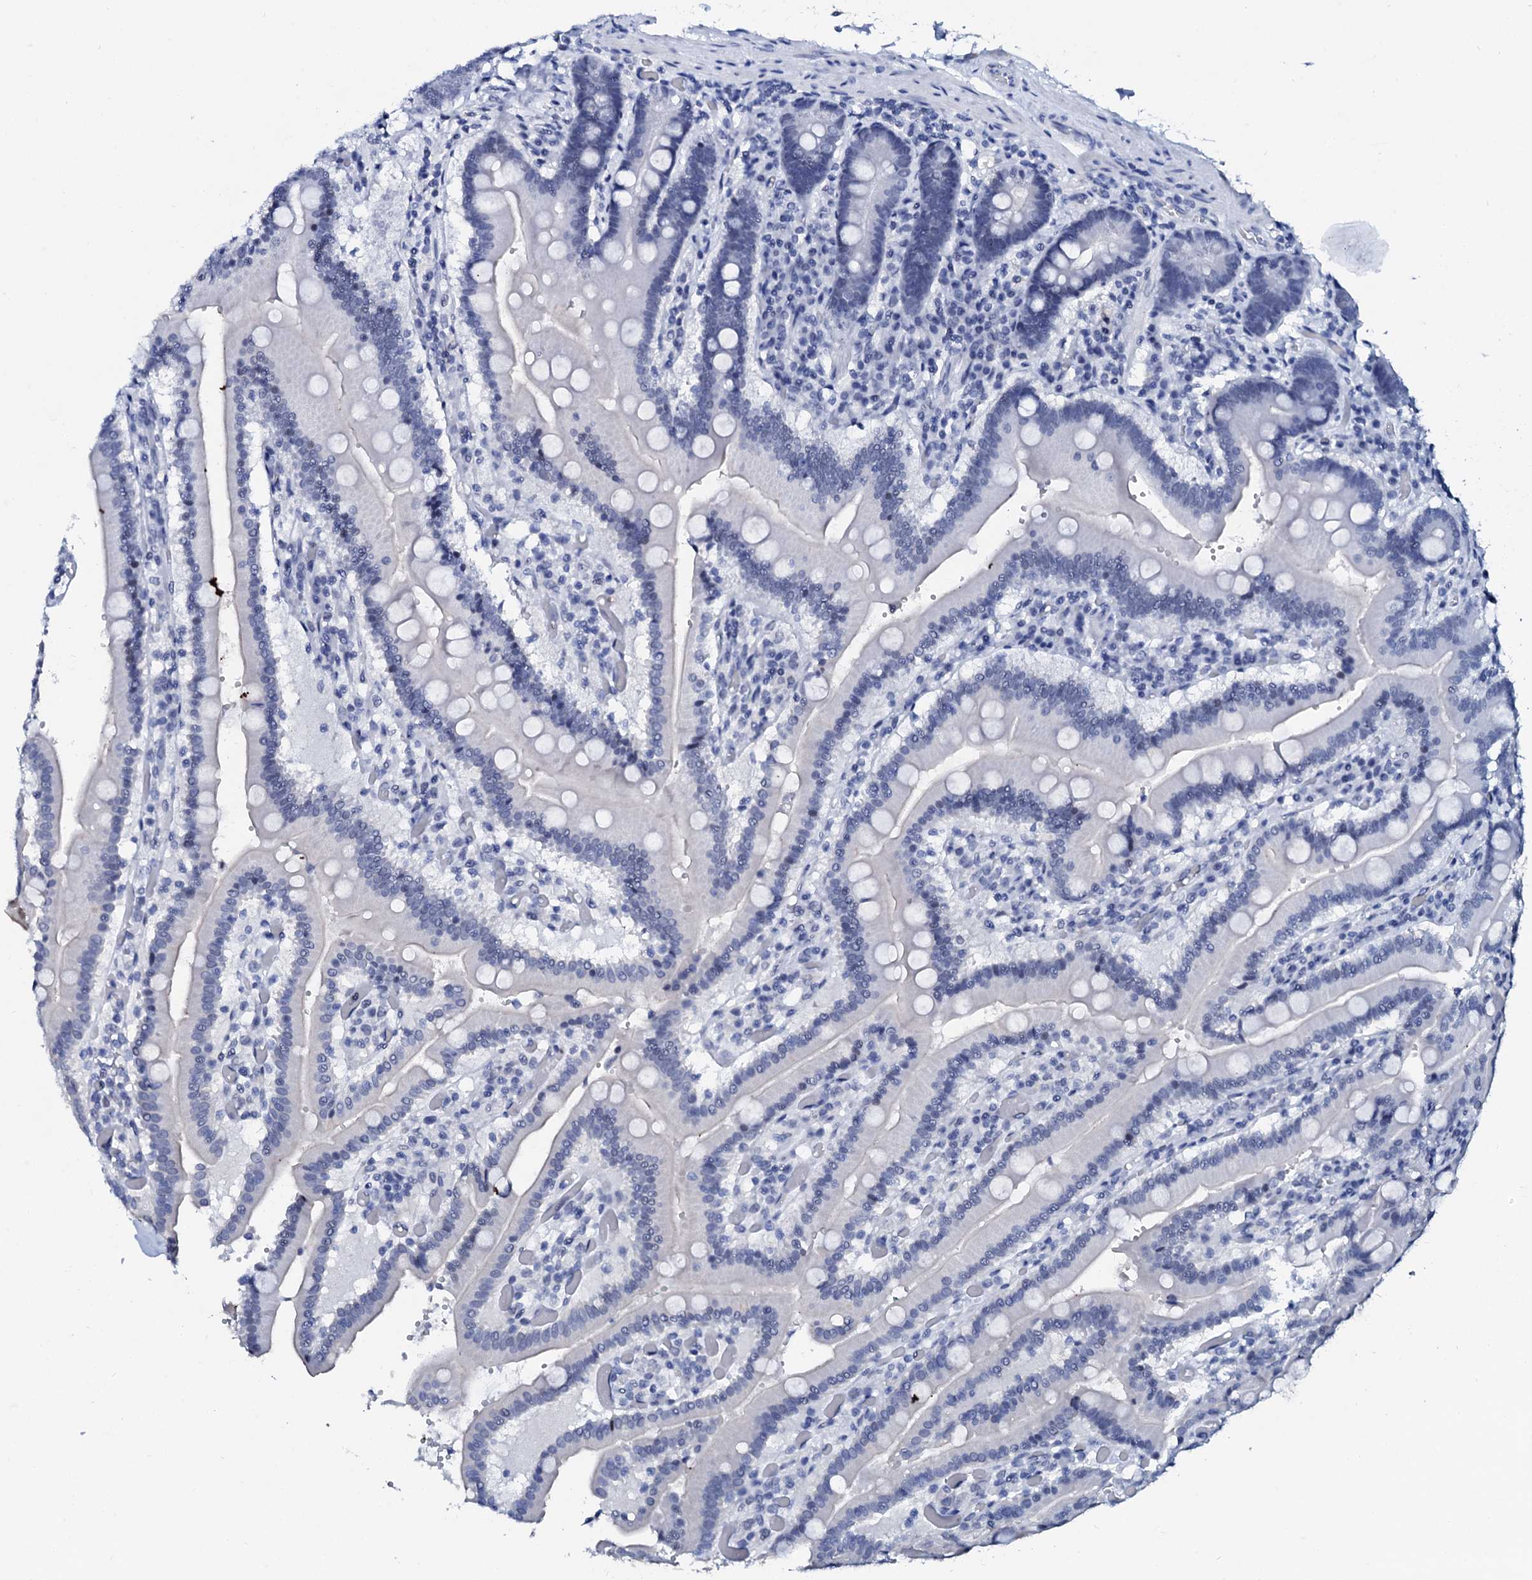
{"staining": {"intensity": "negative", "quantity": "none", "location": "none"}, "tissue": "duodenum", "cell_type": "Glandular cells", "image_type": "normal", "snomed": [{"axis": "morphology", "description": "Normal tissue, NOS"}, {"axis": "topography", "description": "Duodenum"}], "caption": "Immunohistochemistry (IHC) image of unremarkable duodenum stained for a protein (brown), which reveals no staining in glandular cells.", "gene": "SPATA19", "patient": {"sex": "female", "age": 62}}